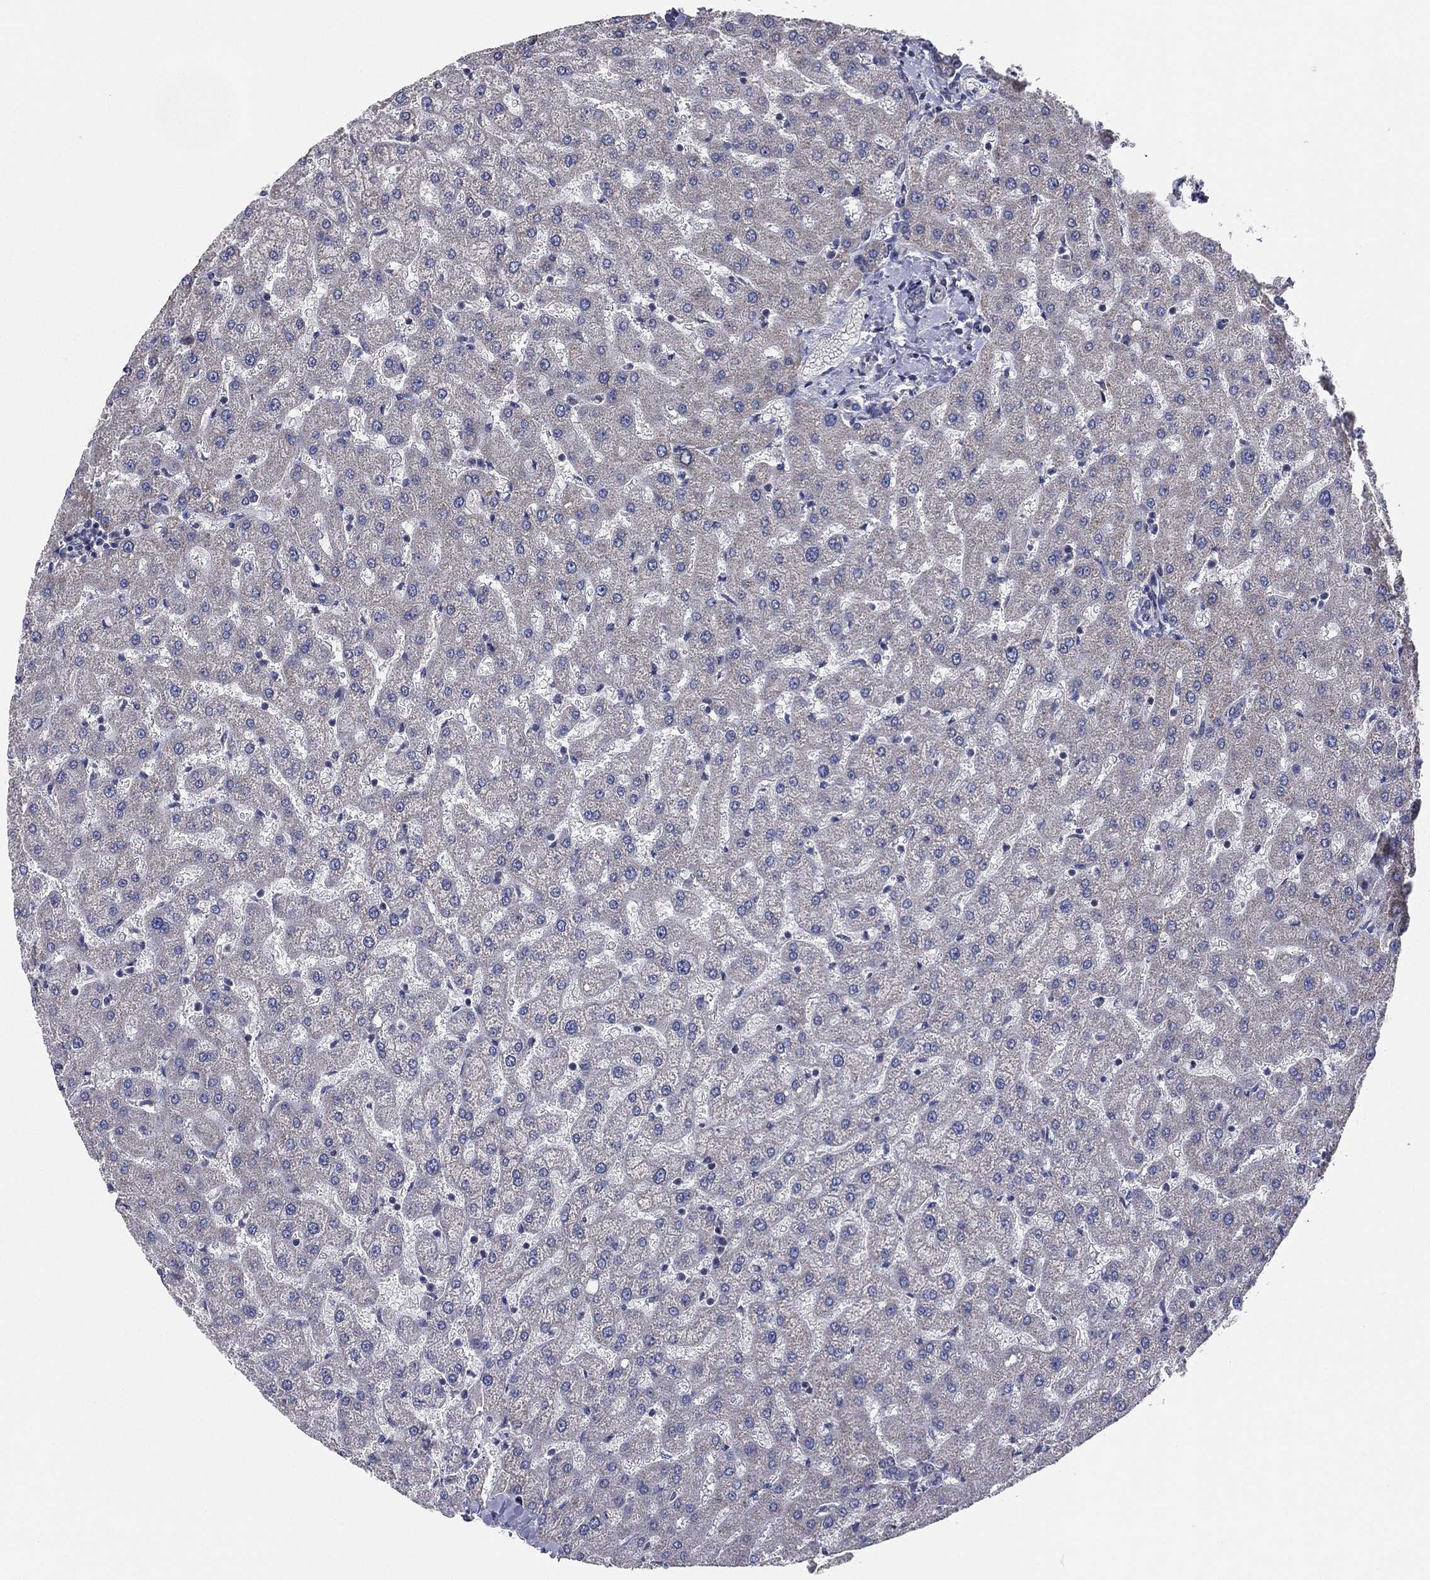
{"staining": {"intensity": "negative", "quantity": "none", "location": "none"}, "tissue": "liver", "cell_type": "Cholangiocytes", "image_type": "normal", "snomed": [{"axis": "morphology", "description": "Normal tissue, NOS"}, {"axis": "topography", "description": "Liver"}], "caption": "The histopathology image reveals no significant expression in cholangiocytes of liver. Nuclei are stained in blue.", "gene": "KAT14", "patient": {"sex": "female", "age": 50}}